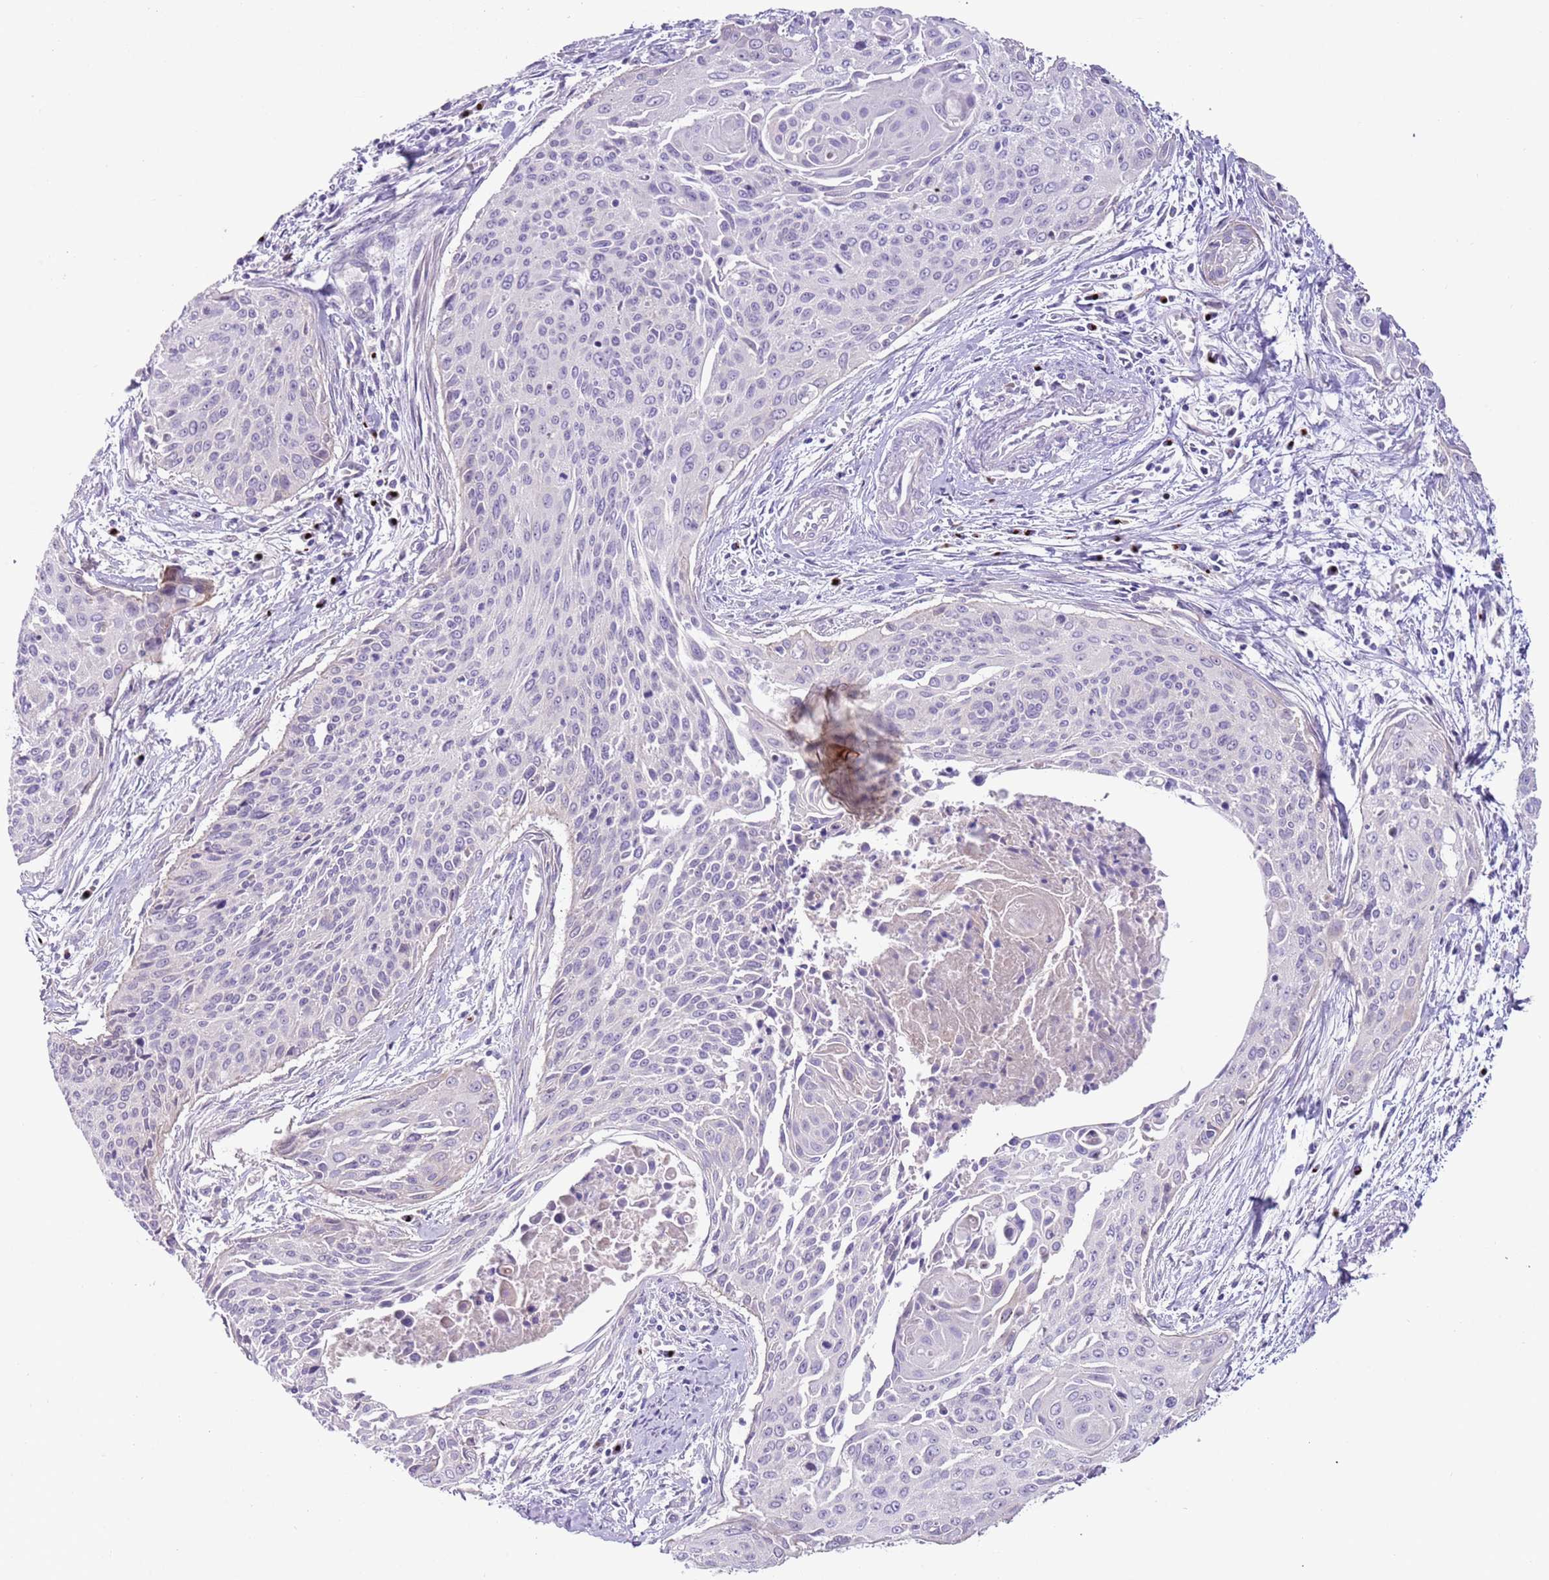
{"staining": {"intensity": "negative", "quantity": "none", "location": "none"}, "tissue": "cervical cancer", "cell_type": "Tumor cells", "image_type": "cancer", "snomed": [{"axis": "morphology", "description": "Squamous cell carcinoma, NOS"}, {"axis": "topography", "description": "Cervix"}], "caption": "Cervical cancer was stained to show a protein in brown. There is no significant staining in tumor cells. (Brightfield microscopy of DAB IHC at high magnification).", "gene": "C2CD3", "patient": {"sex": "female", "age": 55}}